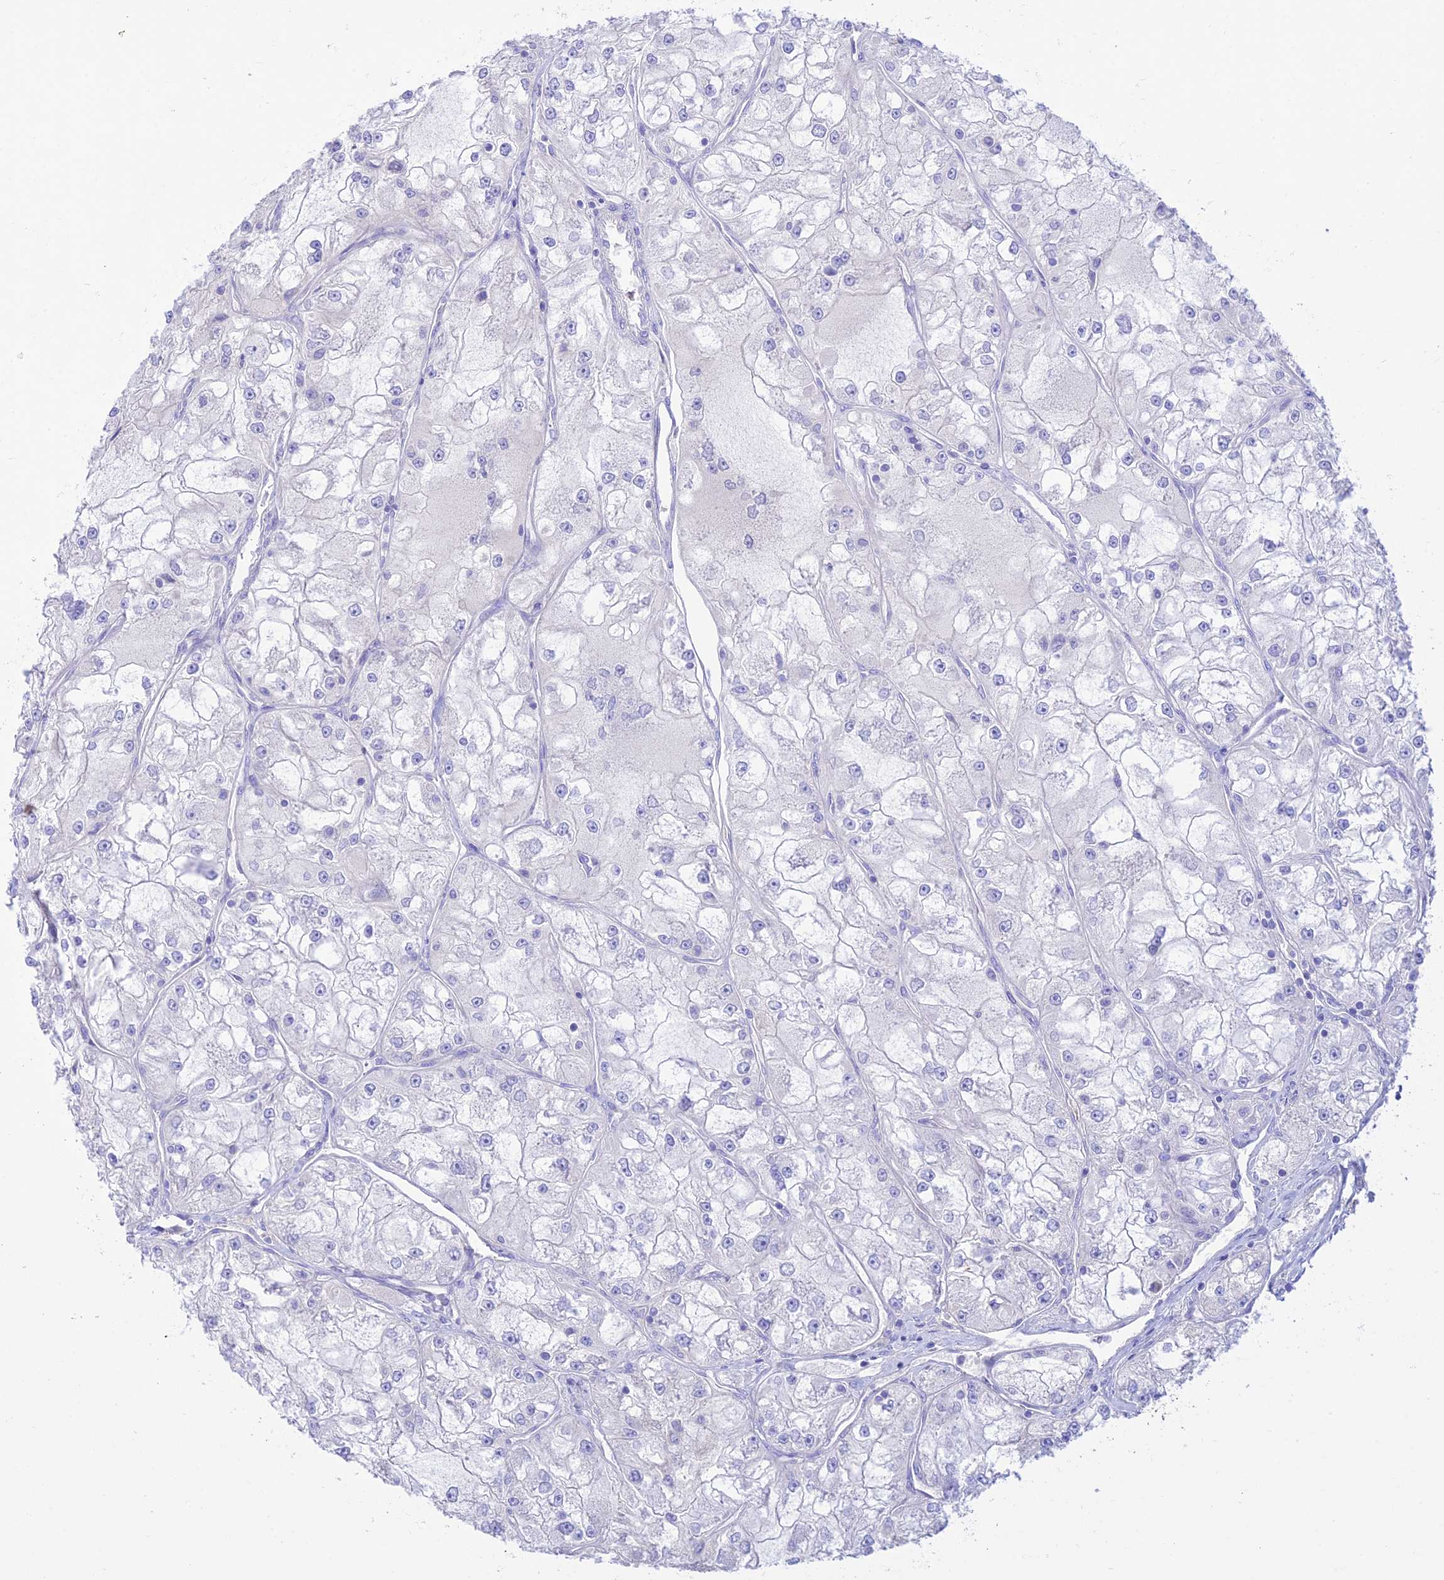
{"staining": {"intensity": "negative", "quantity": "none", "location": "none"}, "tissue": "renal cancer", "cell_type": "Tumor cells", "image_type": "cancer", "snomed": [{"axis": "morphology", "description": "Adenocarcinoma, NOS"}, {"axis": "topography", "description": "Kidney"}], "caption": "This is an IHC histopathology image of human renal cancer. There is no expression in tumor cells.", "gene": "NLRP9", "patient": {"sex": "female", "age": 72}}